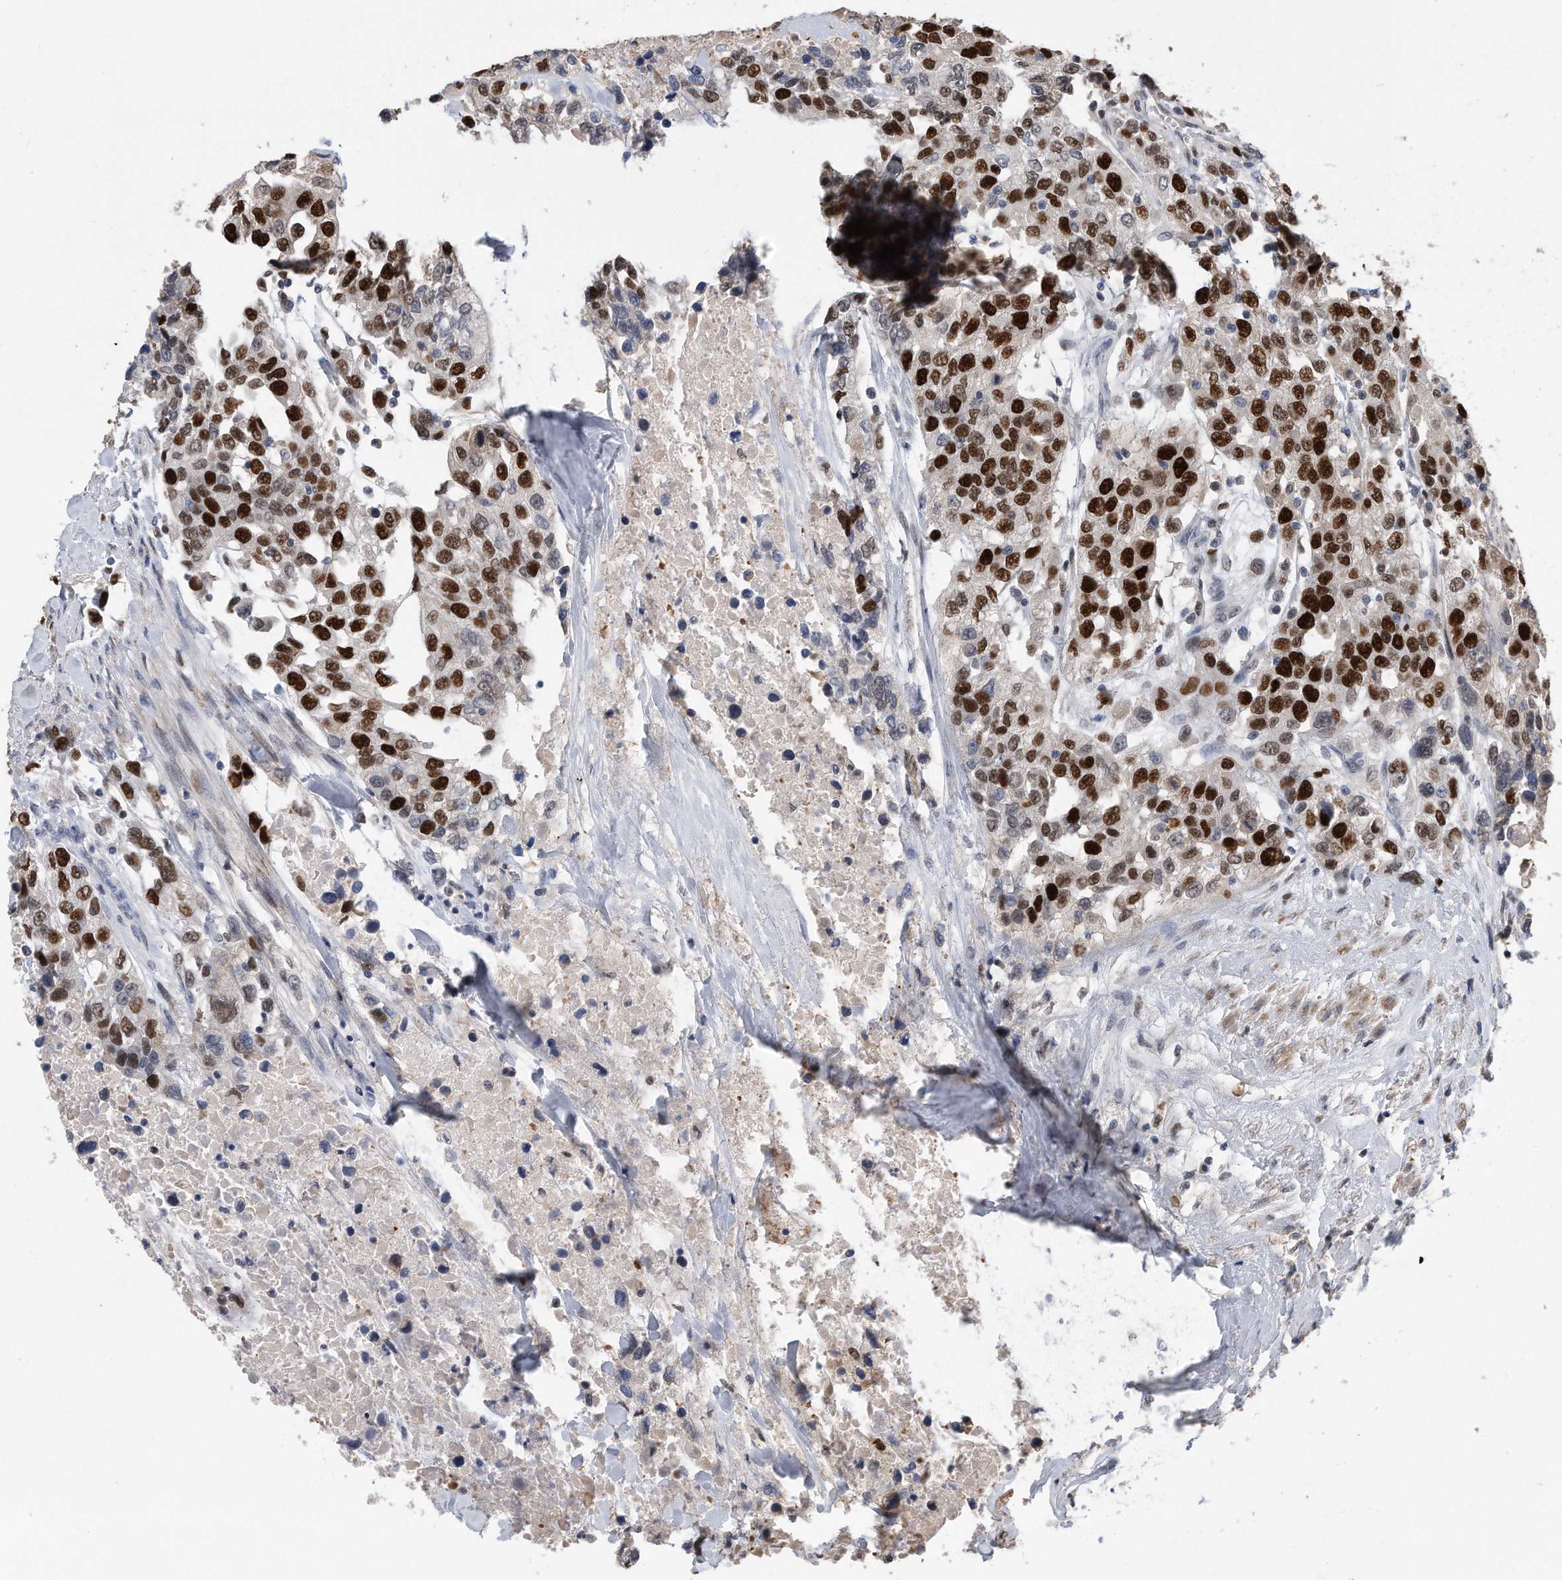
{"staining": {"intensity": "strong", "quantity": ">75%", "location": "nuclear"}, "tissue": "urothelial cancer", "cell_type": "Tumor cells", "image_type": "cancer", "snomed": [{"axis": "morphology", "description": "Urothelial carcinoma, High grade"}, {"axis": "topography", "description": "Urinary bladder"}], "caption": "Immunohistochemistry of human urothelial cancer reveals high levels of strong nuclear positivity in about >75% of tumor cells.", "gene": "PCNA", "patient": {"sex": "female", "age": 80}}